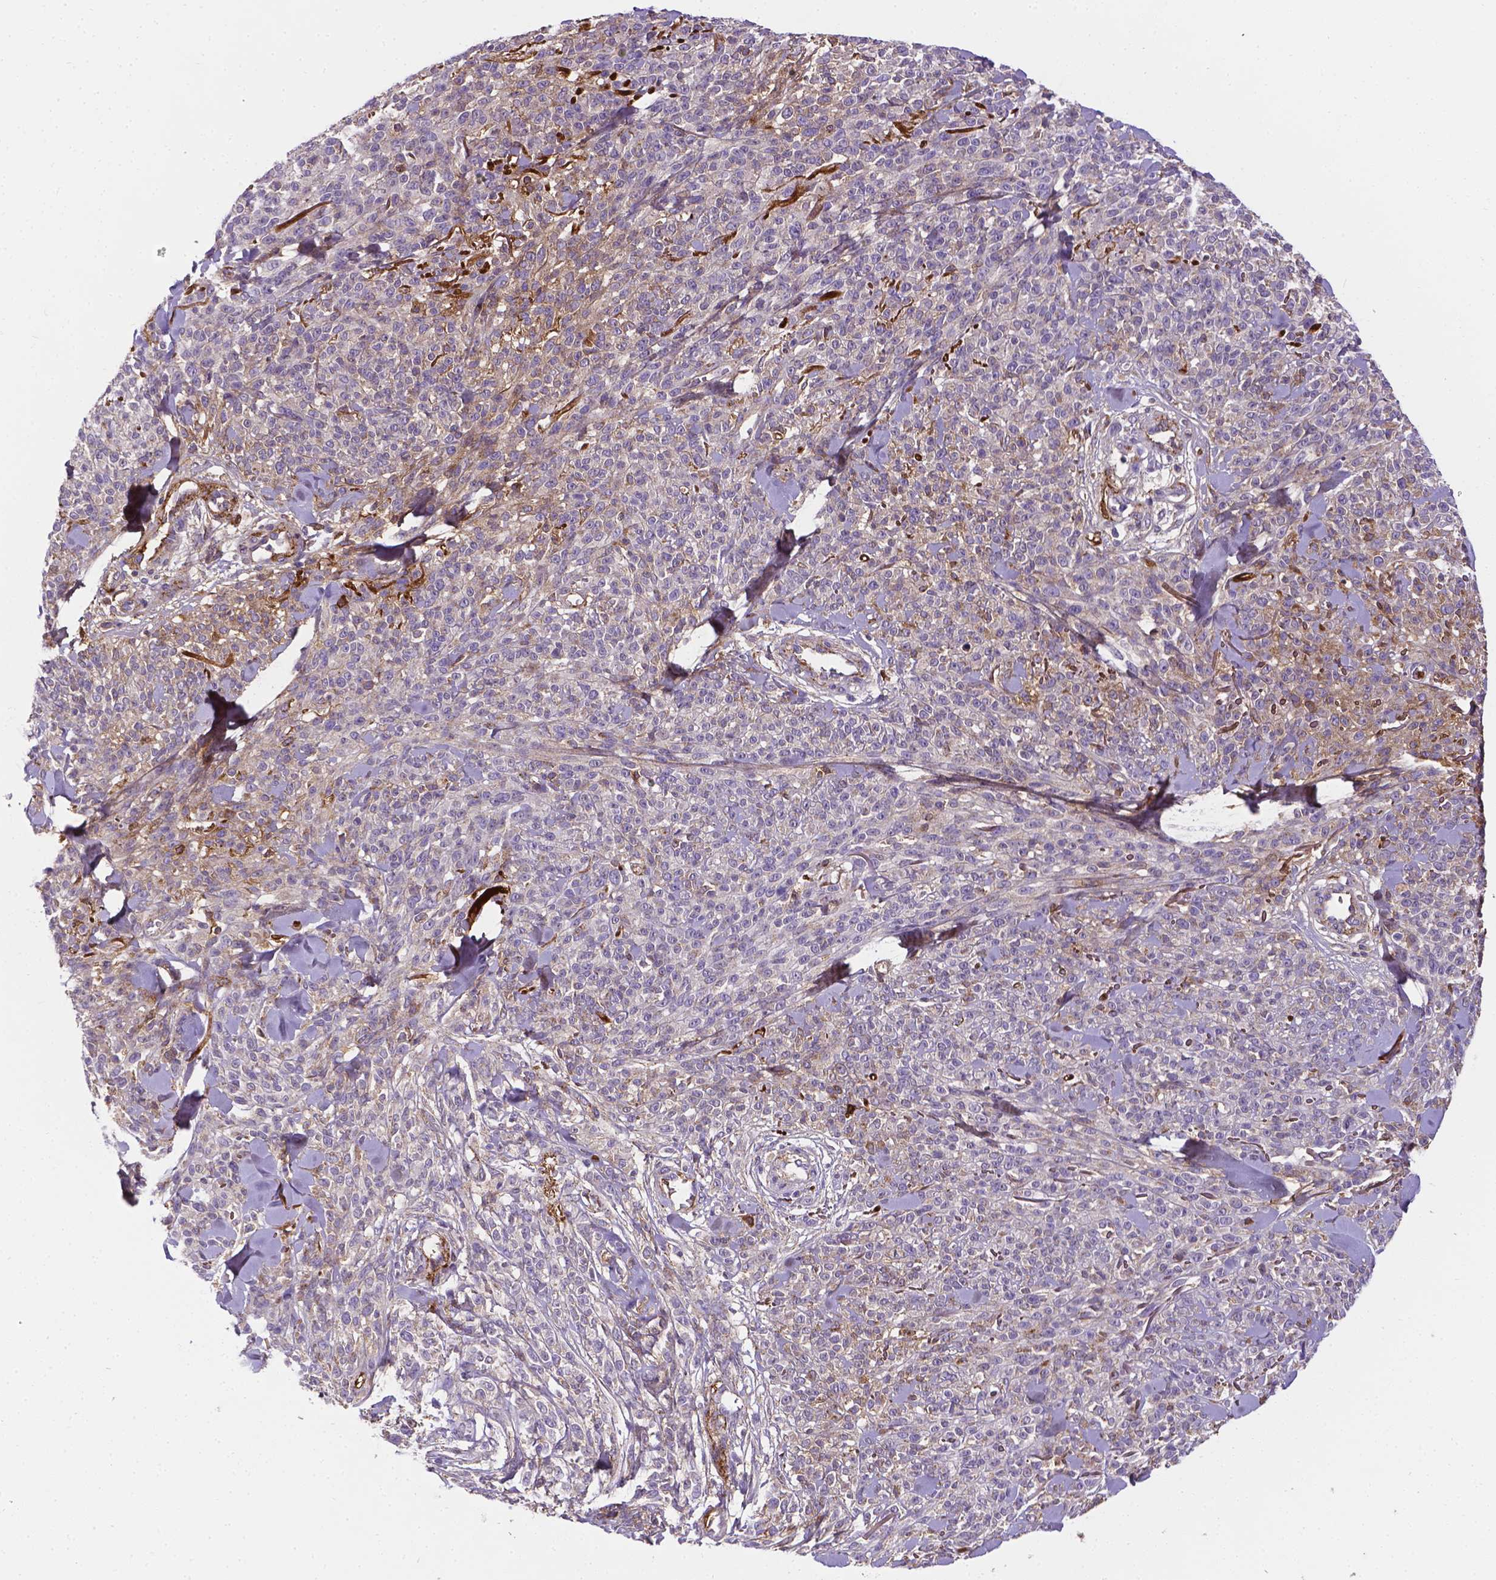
{"staining": {"intensity": "weak", "quantity": "<25%", "location": "cytoplasmic/membranous"}, "tissue": "melanoma", "cell_type": "Tumor cells", "image_type": "cancer", "snomed": [{"axis": "morphology", "description": "Malignant melanoma, NOS"}, {"axis": "topography", "description": "Skin"}, {"axis": "topography", "description": "Skin of trunk"}], "caption": "Photomicrograph shows no protein expression in tumor cells of melanoma tissue.", "gene": "APOE", "patient": {"sex": "male", "age": 74}}